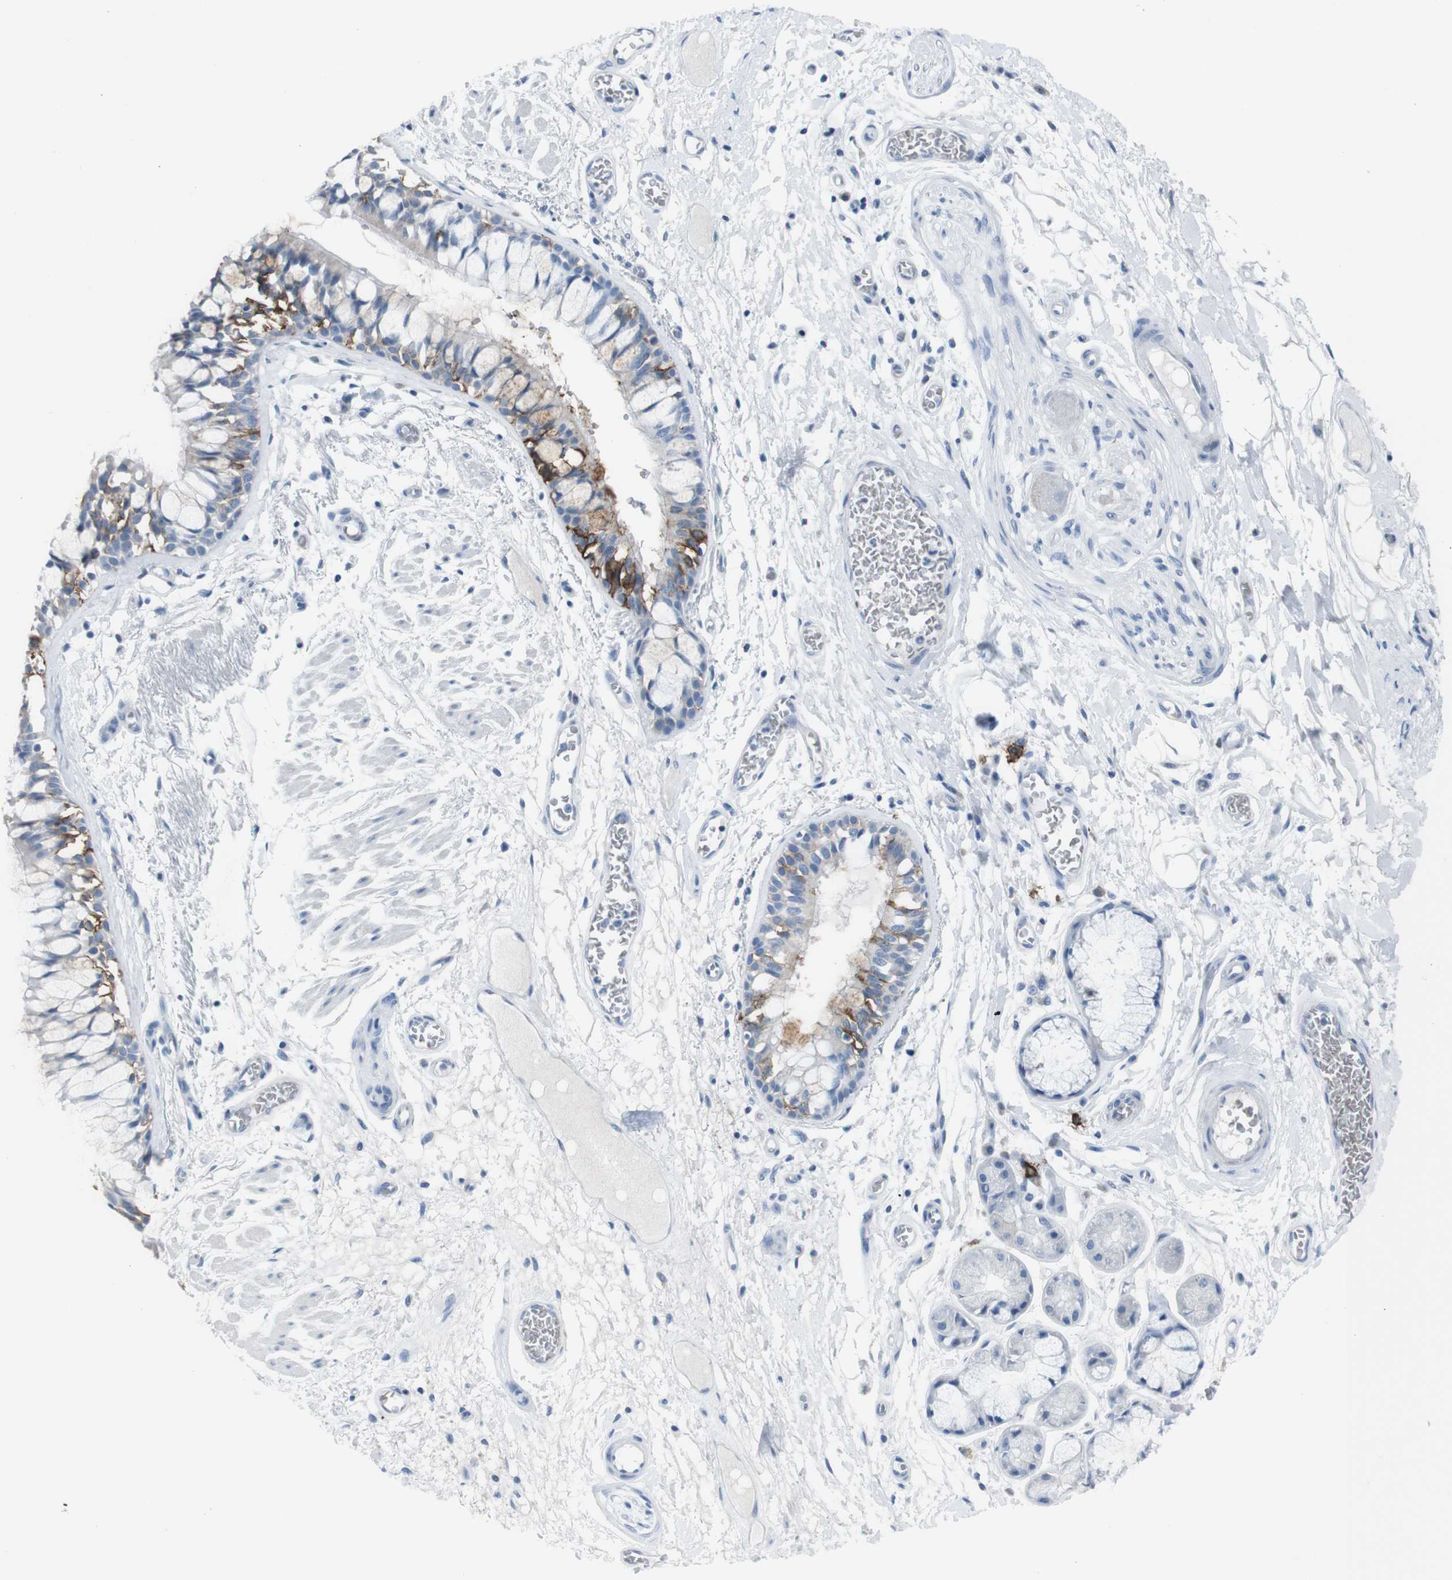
{"staining": {"intensity": "strong", "quantity": "<25%", "location": "cytoplasmic/membranous"}, "tissue": "bronchus", "cell_type": "Respiratory epithelial cells", "image_type": "normal", "snomed": [{"axis": "morphology", "description": "Normal tissue, NOS"}, {"axis": "topography", "description": "Bronchus"}], "caption": "A high-resolution image shows immunohistochemistry (IHC) staining of unremarkable bronchus, which displays strong cytoplasmic/membranous expression in about <25% of respiratory epithelial cells. Nuclei are stained in blue.", "gene": "ST6GAL1", "patient": {"sex": "male", "age": 66}}